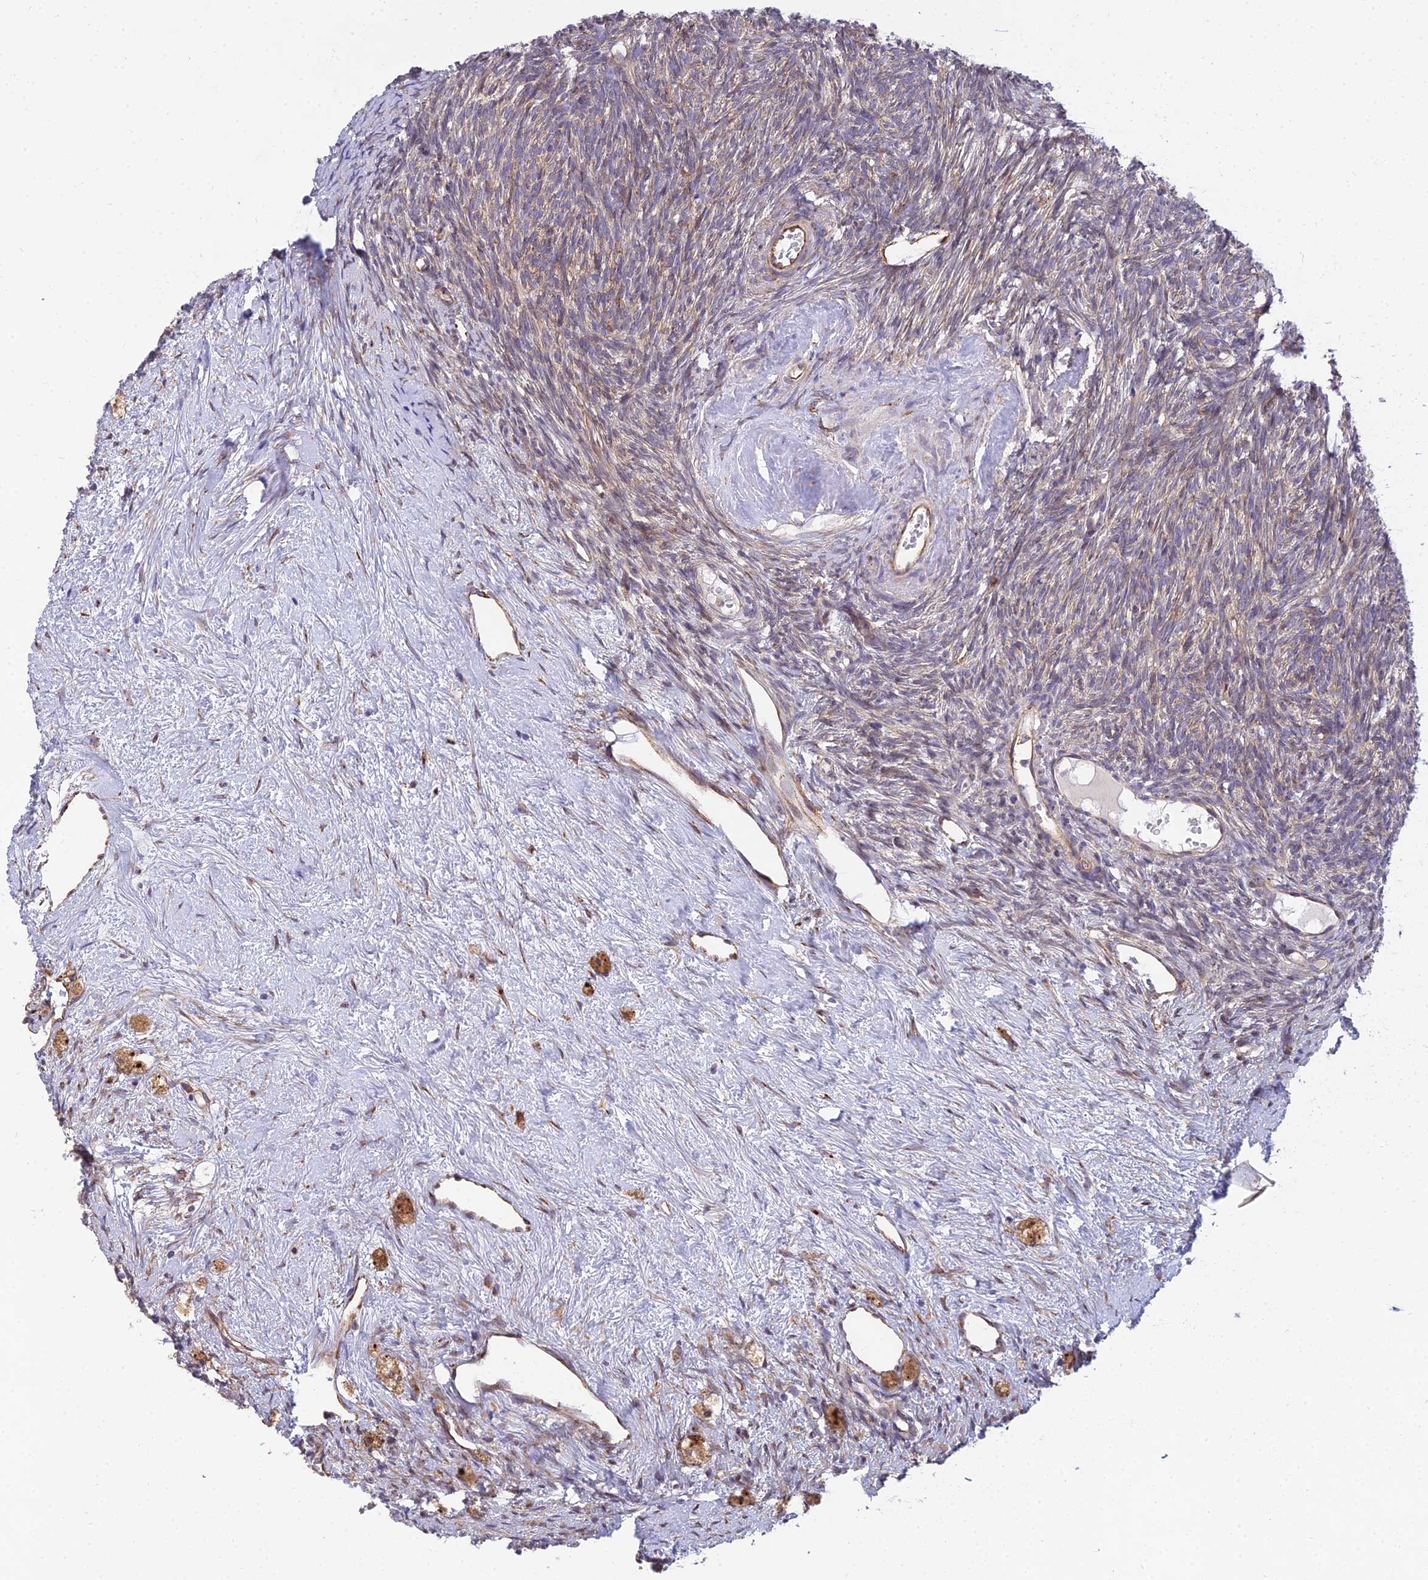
{"staining": {"intensity": "strong", "quantity": ">75%", "location": "cytoplasmic/membranous"}, "tissue": "ovary", "cell_type": "Follicle cells", "image_type": "normal", "snomed": [{"axis": "morphology", "description": "Normal tissue, NOS"}, {"axis": "topography", "description": "Ovary"}], "caption": "A micrograph of human ovary stained for a protein shows strong cytoplasmic/membranous brown staining in follicle cells. (Stains: DAB (3,3'-diaminobenzidine) in brown, nuclei in blue, Microscopy: brightfield microscopy at high magnification).", "gene": "NDUFAF7", "patient": {"sex": "female", "age": 51}}